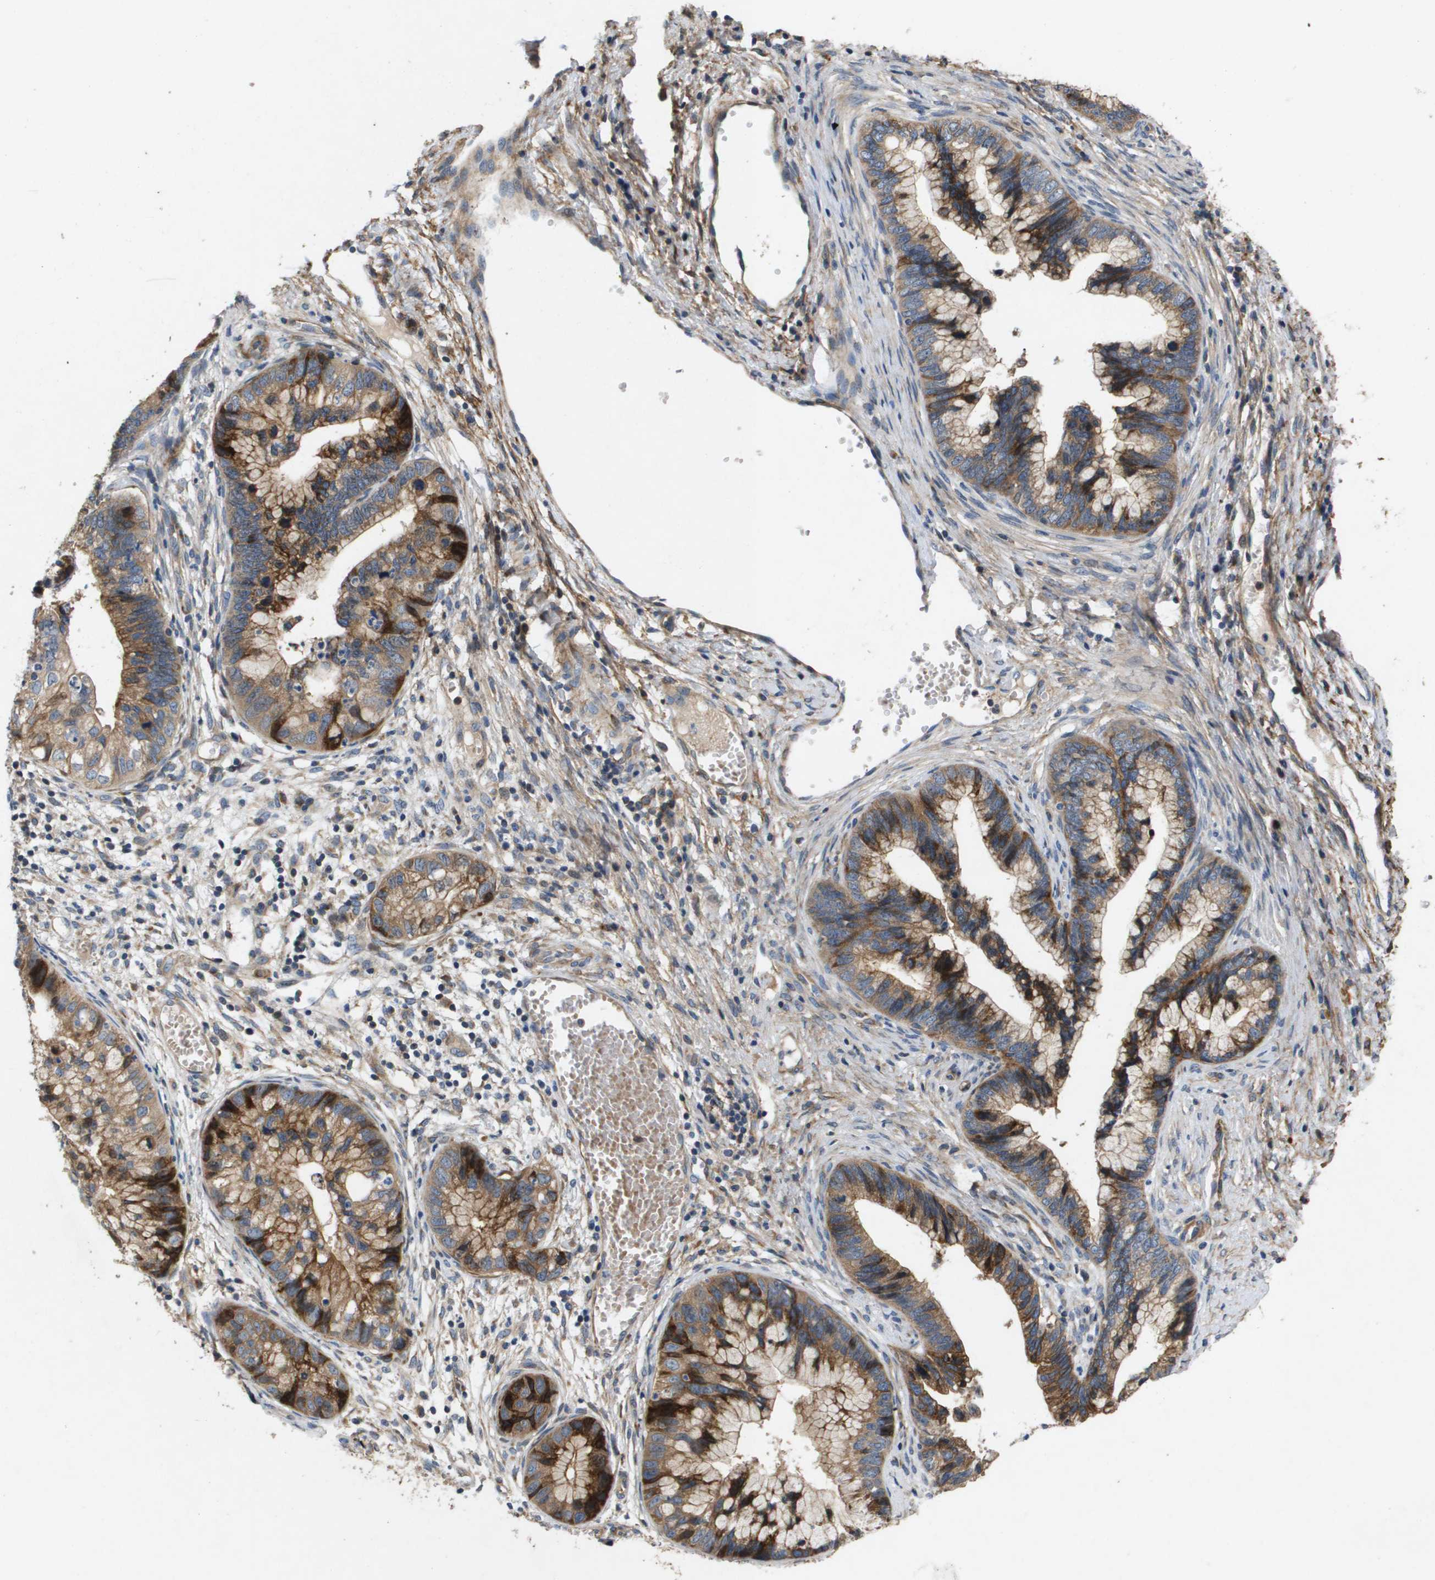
{"staining": {"intensity": "moderate", "quantity": ">75%", "location": "cytoplasmic/membranous"}, "tissue": "cervical cancer", "cell_type": "Tumor cells", "image_type": "cancer", "snomed": [{"axis": "morphology", "description": "Adenocarcinoma, NOS"}, {"axis": "topography", "description": "Cervix"}], "caption": "The image reveals staining of cervical cancer (adenocarcinoma), revealing moderate cytoplasmic/membranous protein positivity (brown color) within tumor cells.", "gene": "ENTPD2", "patient": {"sex": "female", "age": 44}}